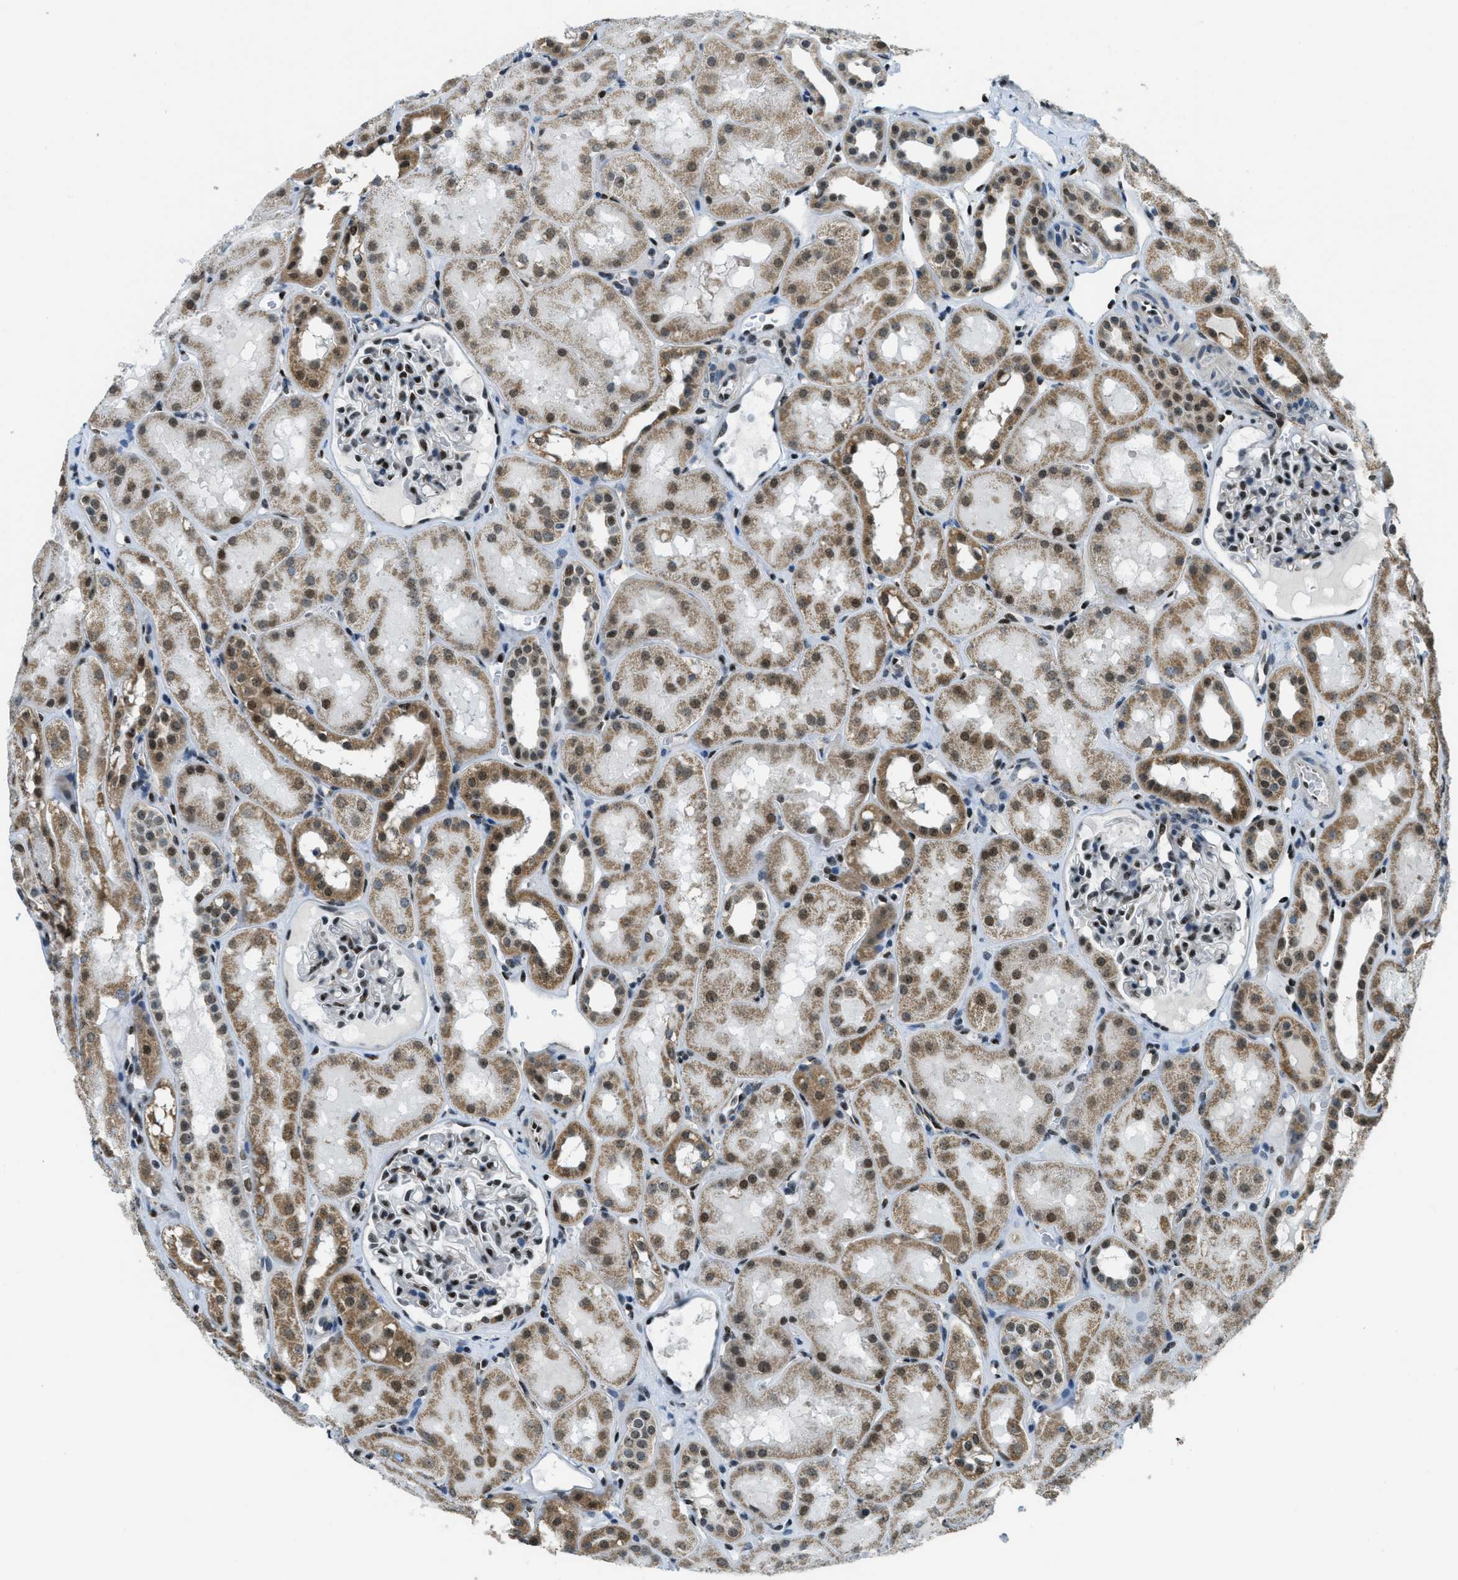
{"staining": {"intensity": "strong", "quantity": ">75%", "location": "nuclear"}, "tissue": "kidney", "cell_type": "Cells in glomeruli", "image_type": "normal", "snomed": [{"axis": "morphology", "description": "Normal tissue, NOS"}, {"axis": "topography", "description": "Kidney"}, {"axis": "topography", "description": "Urinary bladder"}], "caption": "Kidney stained with a brown dye displays strong nuclear positive staining in approximately >75% of cells in glomeruli.", "gene": "SP100", "patient": {"sex": "male", "age": 16}}